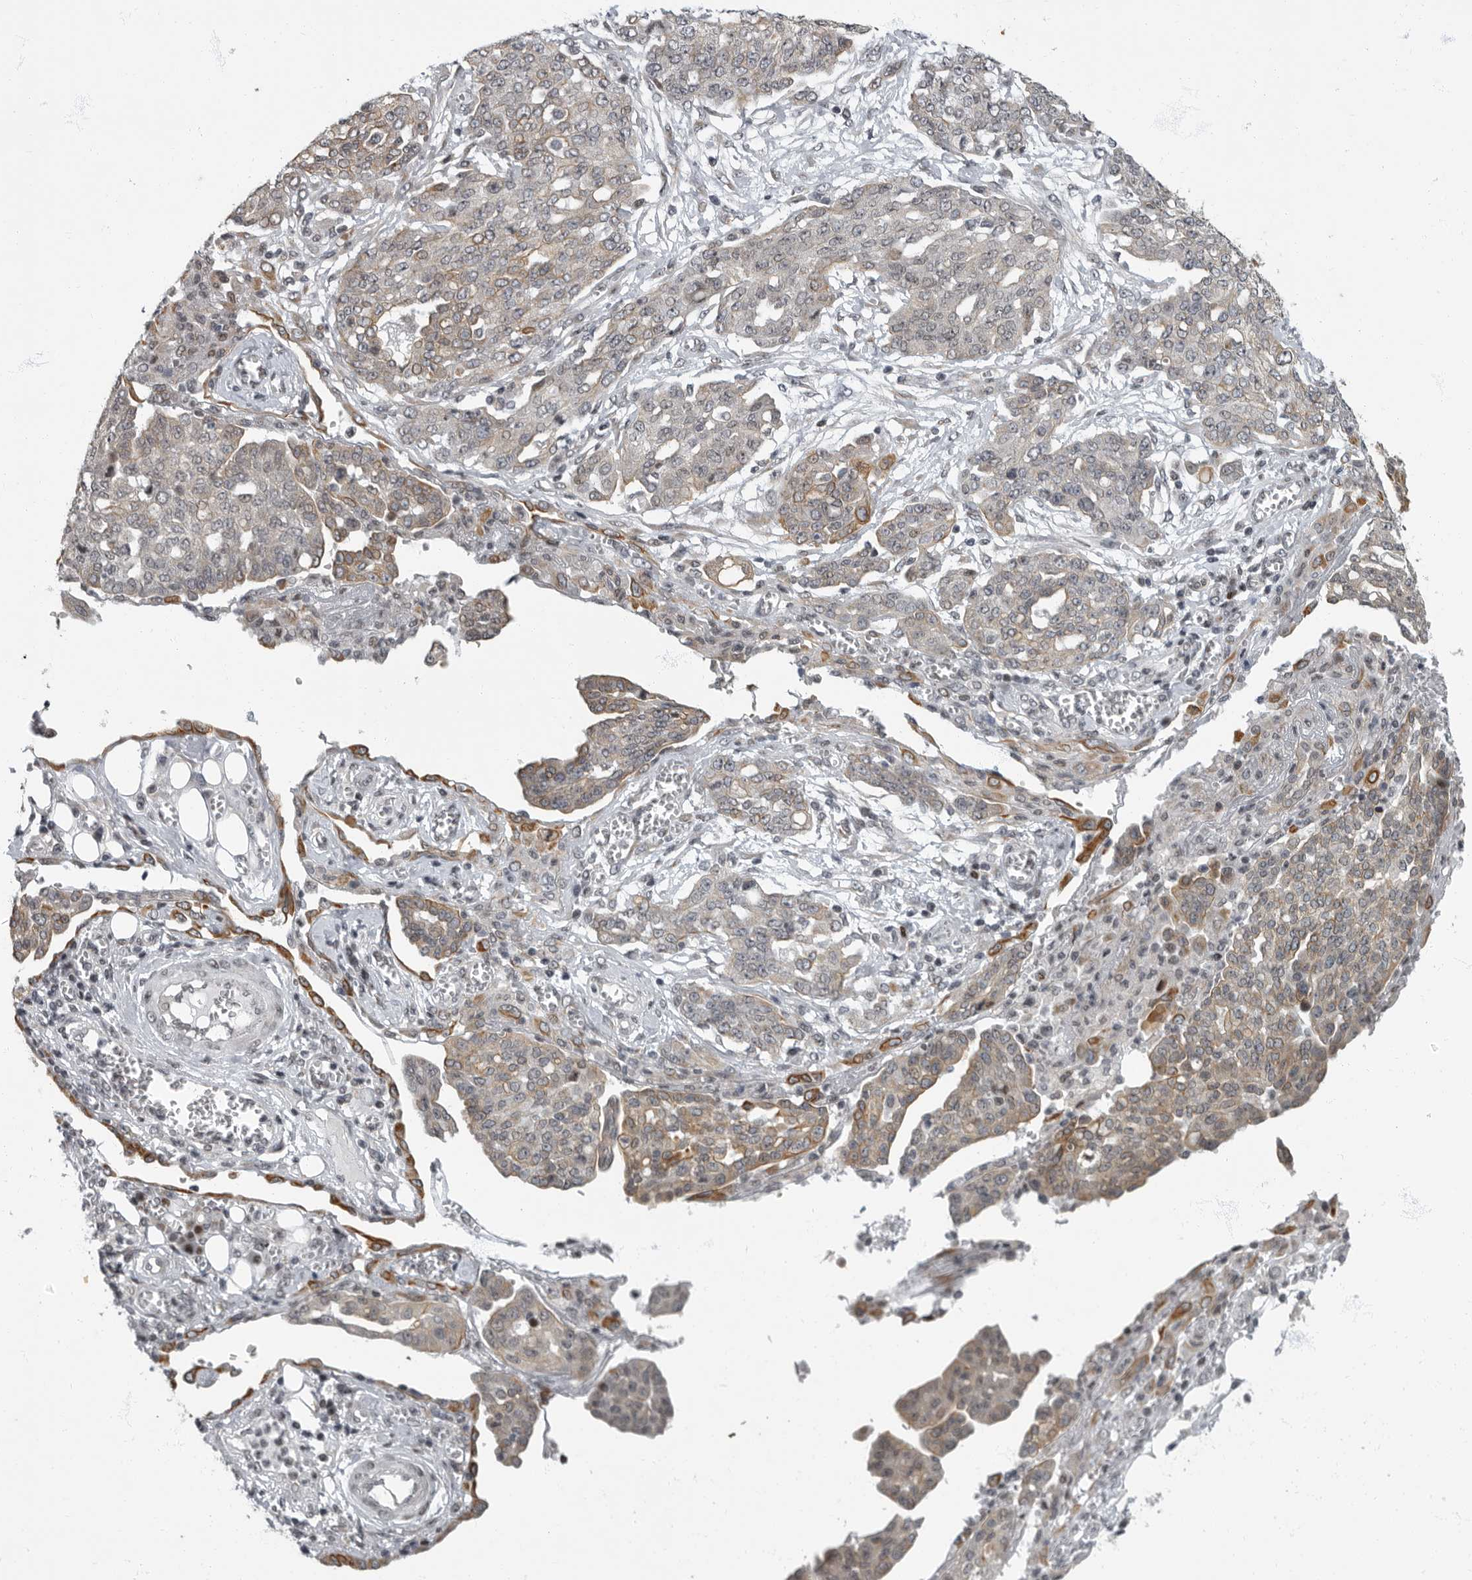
{"staining": {"intensity": "weak", "quantity": "25%-75%", "location": "cytoplasmic/membranous"}, "tissue": "ovarian cancer", "cell_type": "Tumor cells", "image_type": "cancer", "snomed": [{"axis": "morphology", "description": "Cystadenocarcinoma, serous, NOS"}, {"axis": "topography", "description": "Soft tissue"}, {"axis": "topography", "description": "Ovary"}], "caption": "A brown stain shows weak cytoplasmic/membranous positivity of a protein in ovarian cancer (serous cystadenocarcinoma) tumor cells.", "gene": "EVI5", "patient": {"sex": "female", "age": 57}}